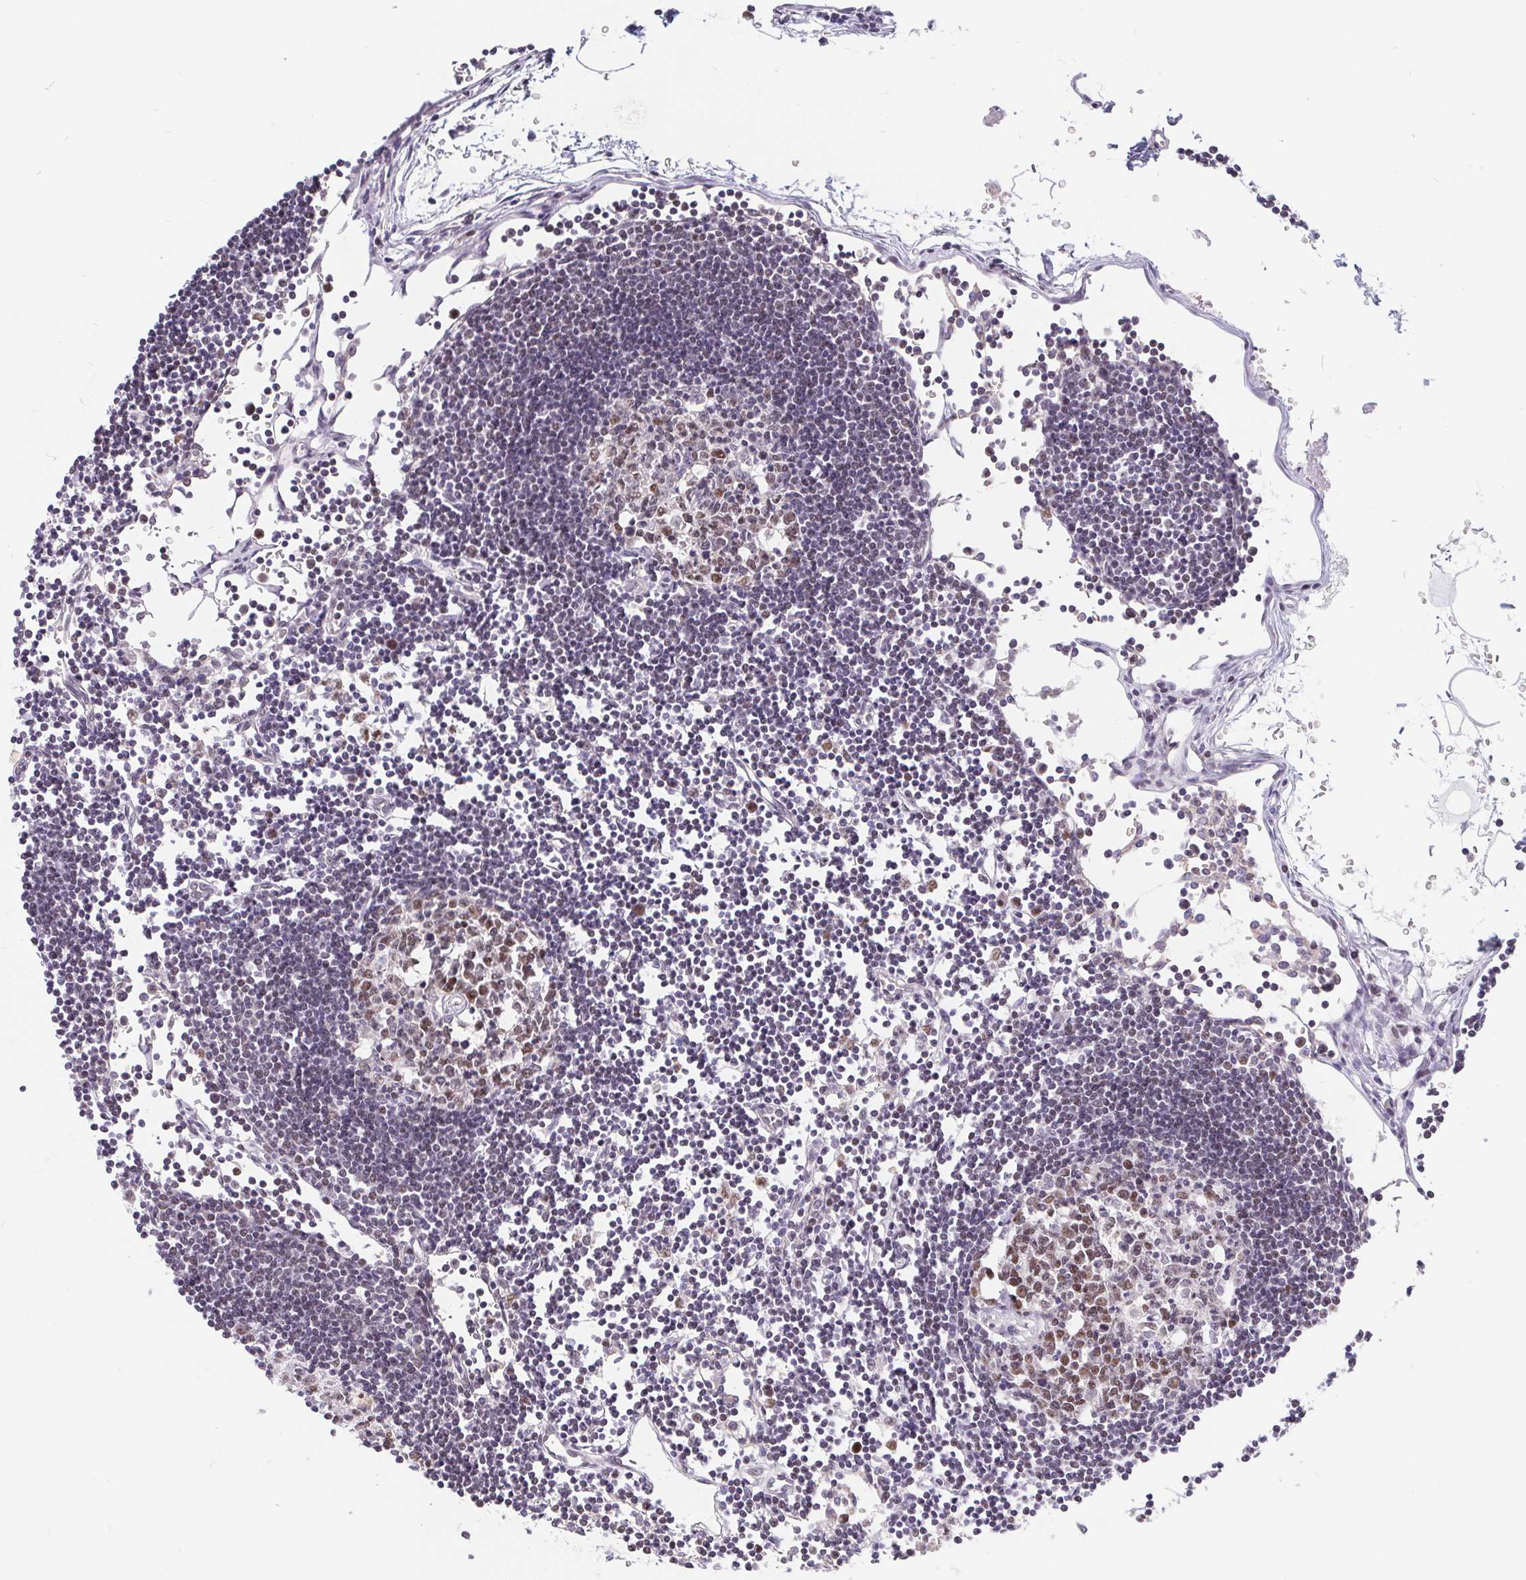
{"staining": {"intensity": "moderate", "quantity": "25%-75%", "location": "nuclear"}, "tissue": "lymph node", "cell_type": "Germinal center cells", "image_type": "normal", "snomed": [{"axis": "morphology", "description": "Normal tissue, NOS"}, {"axis": "topography", "description": "Lymph node"}], "caption": "Protein analysis of benign lymph node shows moderate nuclear positivity in approximately 25%-75% of germinal center cells.", "gene": "POU2F1", "patient": {"sex": "female", "age": 65}}